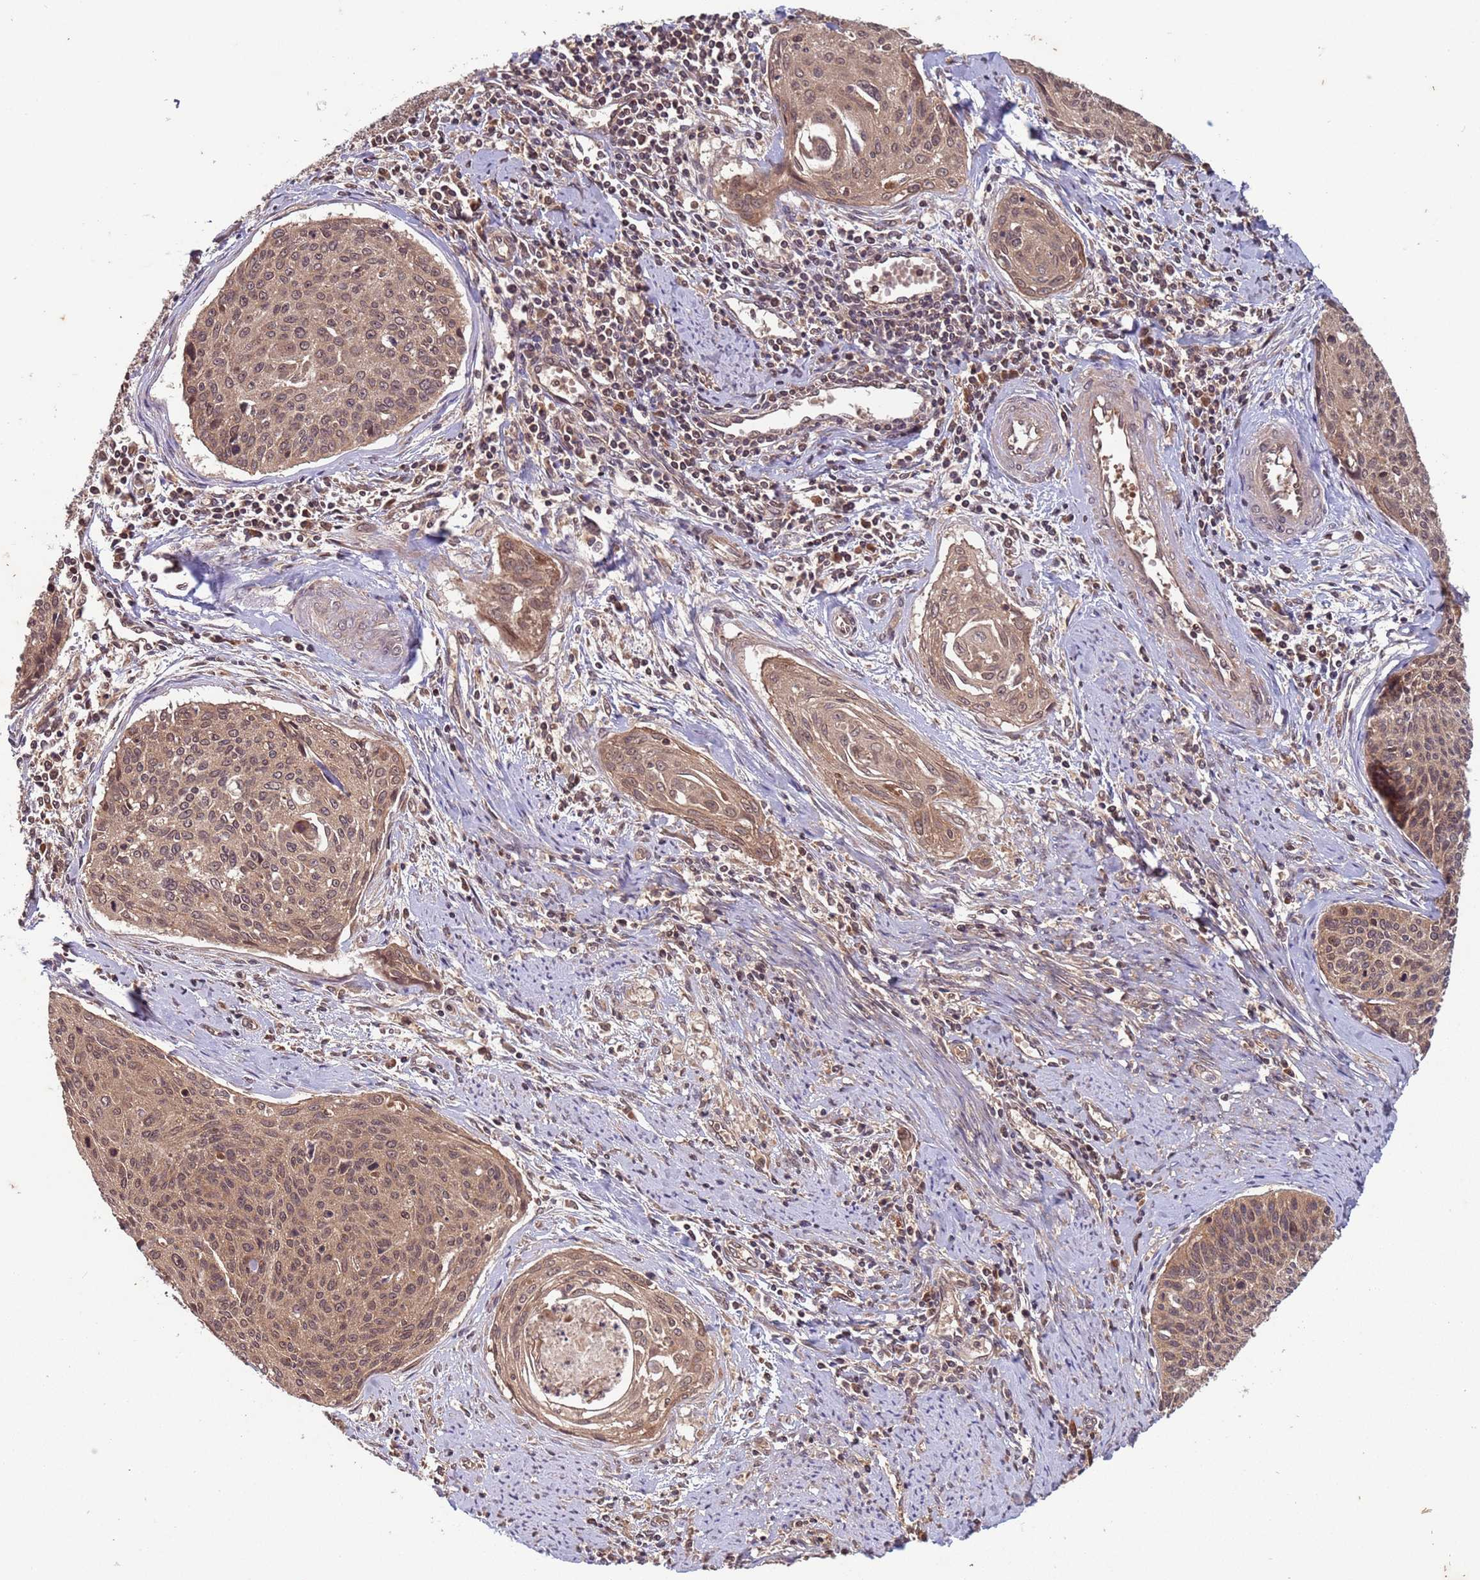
{"staining": {"intensity": "moderate", "quantity": ">75%", "location": "cytoplasmic/membranous,nuclear"}, "tissue": "cervical cancer", "cell_type": "Tumor cells", "image_type": "cancer", "snomed": [{"axis": "morphology", "description": "Squamous cell carcinoma, NOS"}, {"axis": "topography", "description": "Cervix"}], "caption": "High-magnification brightfield microscopy of cervical cancer stained with DAB (brown) and counterstained with hematoxylin (blue). tumor cells exhibit moderate cytoplasmic/membranous and nuclear staining is identified in about>75% of cells.", "gene": "ERI1", "patient": {"sex": "female", "age": 55}}